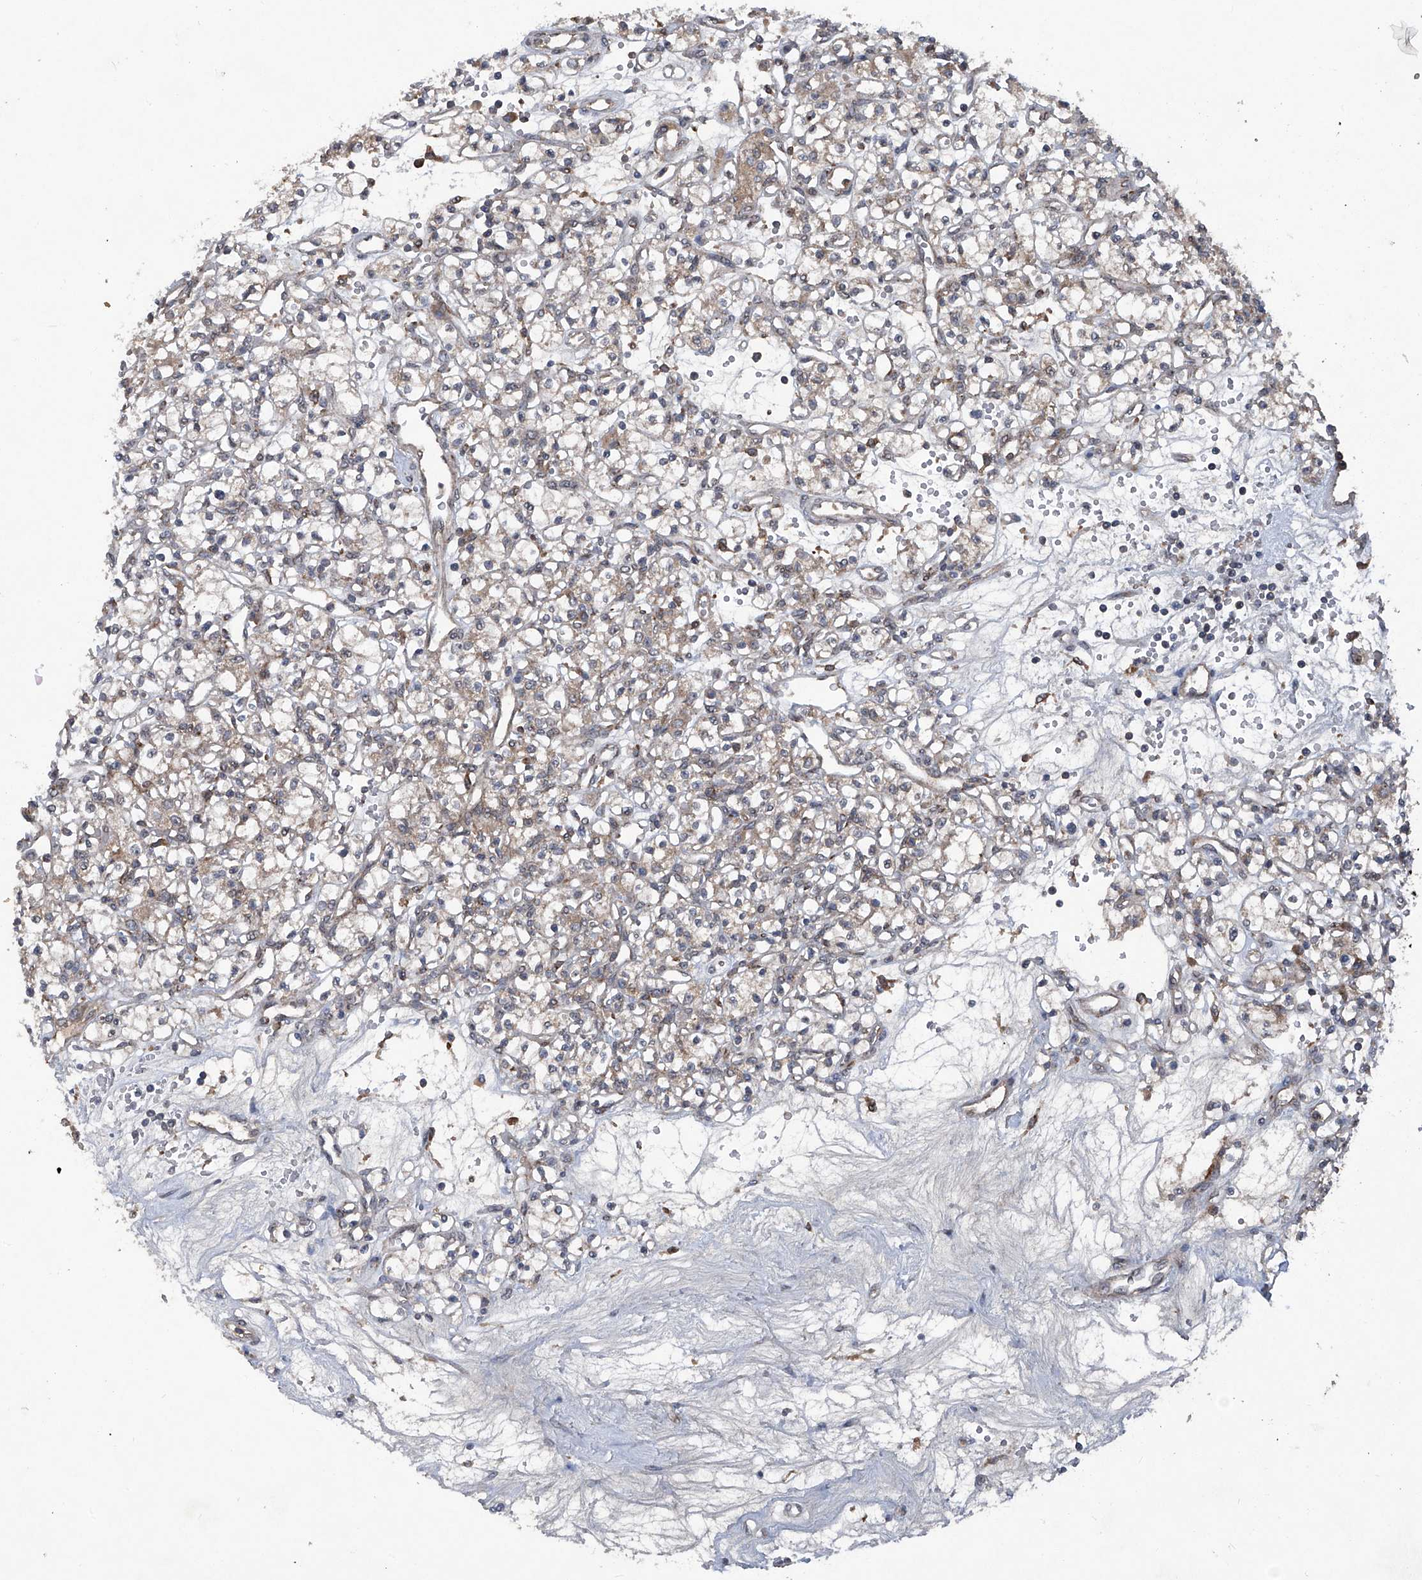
{"staining": {"intensity": "weak", "quantity": ">75%", "location": "cytoplasmic/membranous"}, "tissue": "renal cancer", "cell_type": "Tumor cells", "image_type": "cancer", "snomed": [{"axis": "morphology", "description": "Adenocarcinoma, NOS"}, {"axis": "topography", "description": "Kidney"}], "caption": "Immunohistochemistry (IHC) staining of renal cancer (adenocarcinoma), which reveals low levels of weak cytoplasmic/membranous expression in about >75% of tumor cells indicating weak cytoplasmic/membranous protein expression. The staining was performed using DAB (brown) for protein detection and nuclei were counterstained in hematoxylin (blue).", "gene": "SUMF2", "patient": {"sex": "female", "age": 59}}